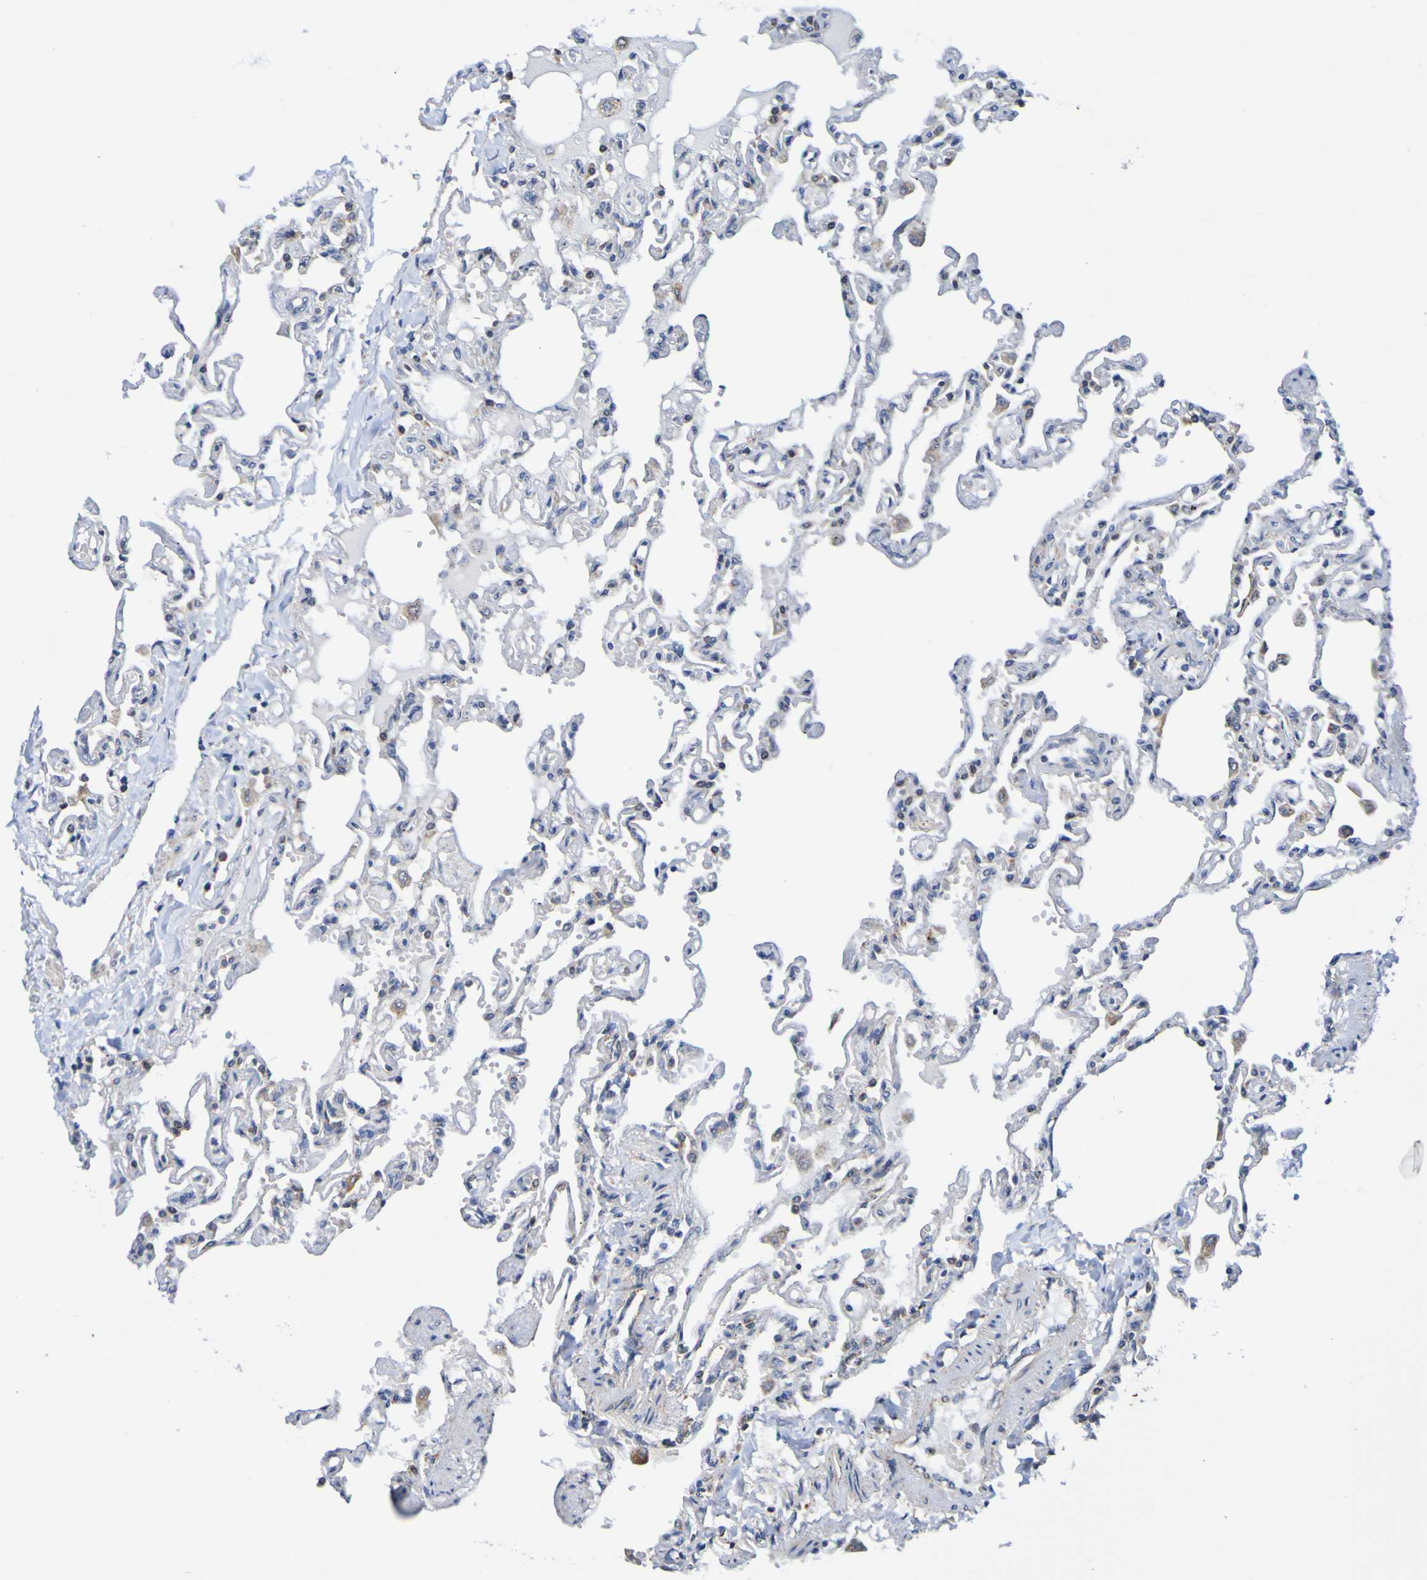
{"staining": {"intensity": "moderate", "quantity": "25%-75%", "location": "cytoplasmic/membranous"}, "tissue": "lung", "cell_type": "Alveolar cells", "image_type": "normal", "snomed": [{"axis": "morphology", "description": "Normal tissue, NOS"}, {"axis": "topography", "description": "Lung"}], "caption": "Alveolar cells demonstrate moderate cytoplasmic/membranous positivity in approximately 25%-75% of cells in benign lung. Immunohistochemistry stains the protein of interest in brown and the nuclei are stained blue.", "gene": "AXIN1", "patient": {"sex": "male", "age": 21}}